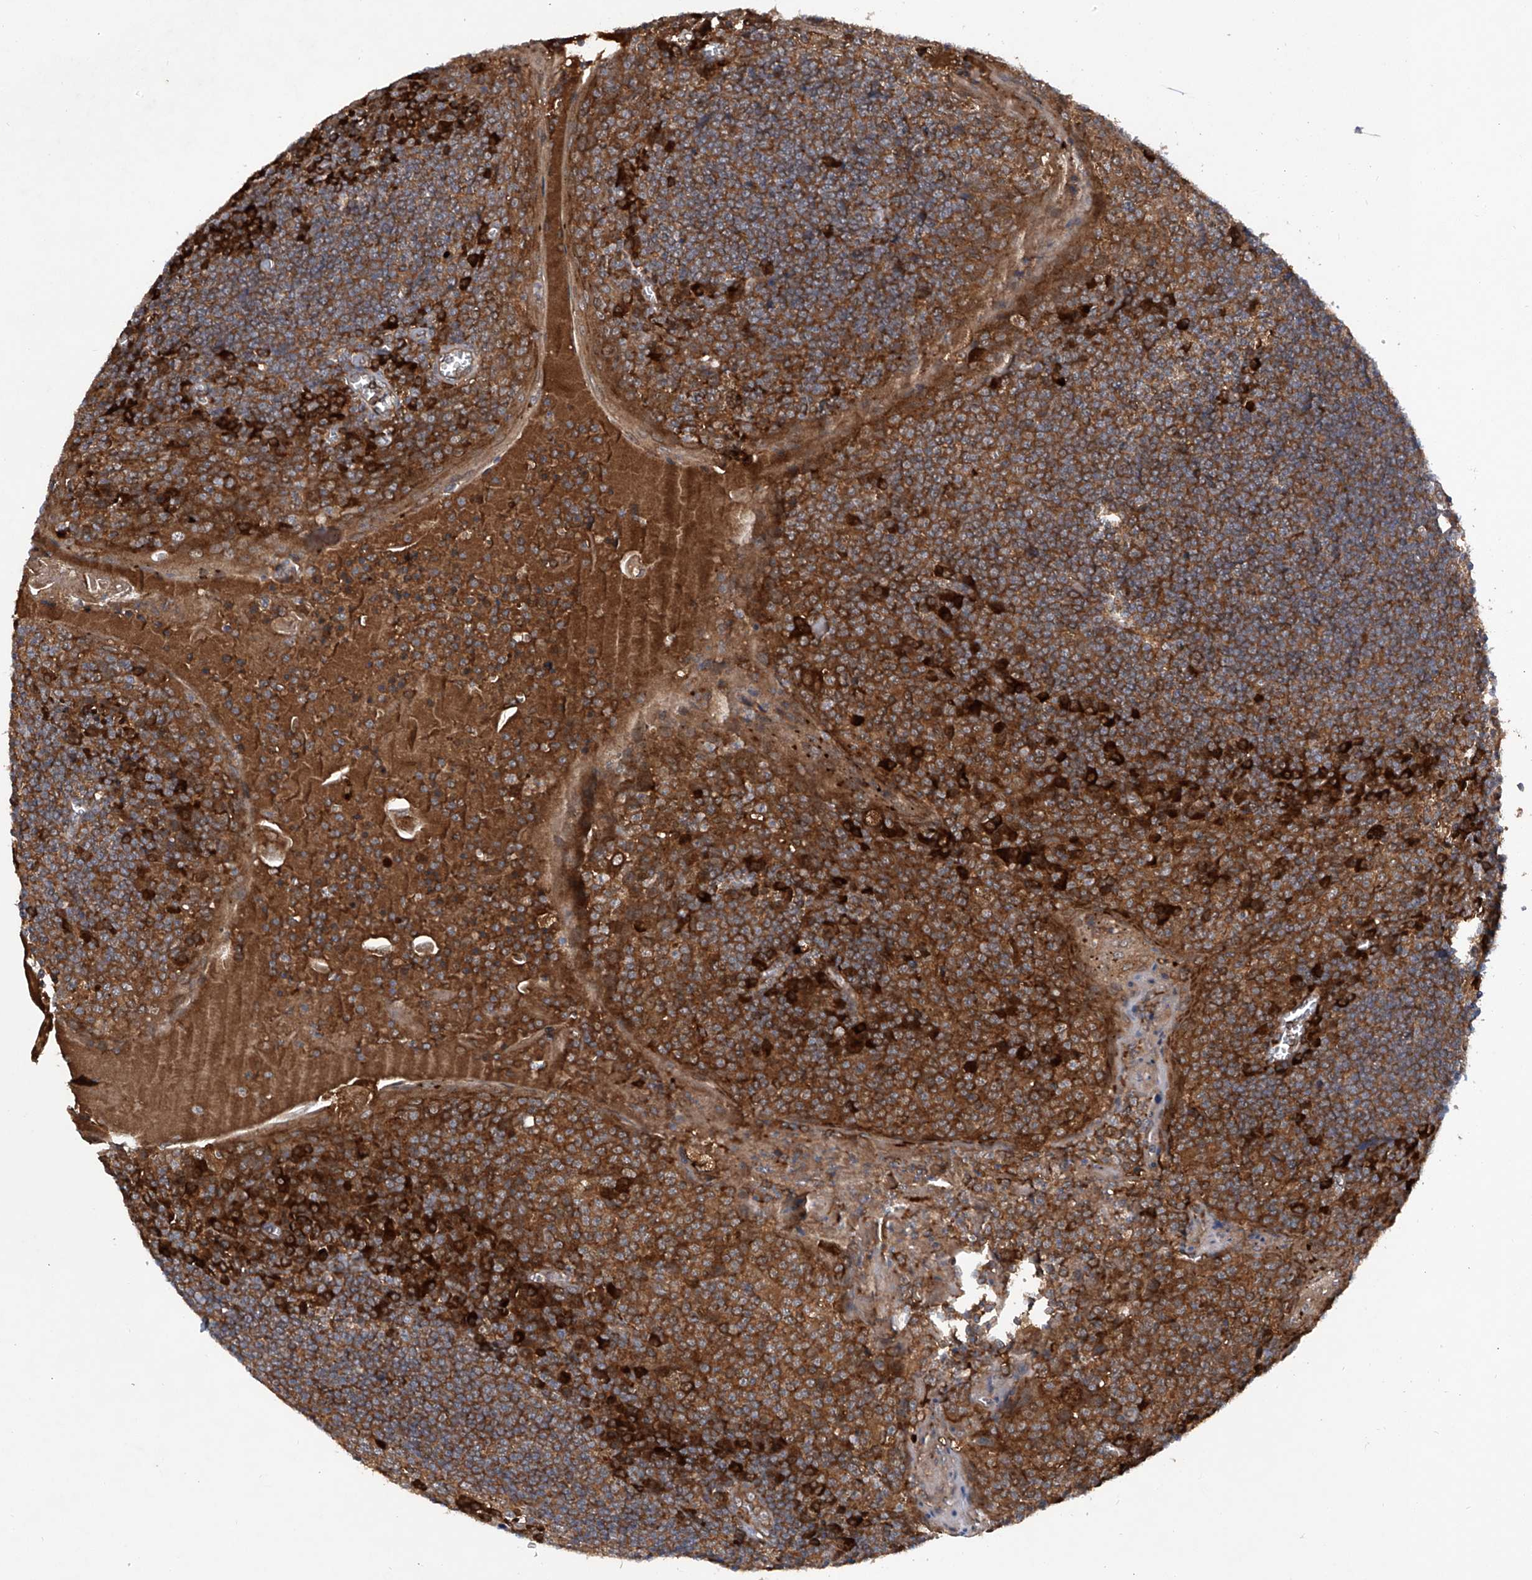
{"staining": {"intensity": "strong", "quantity": ">75%", "location": "cytoplasmic/membranous"}, "tissue": "tonsil", "cell_type": "Germinal center cells", "image_type": "normal", "snomed": [{"axis": "morphology", "description": "Normal tissue, NOS"}, {"axis": "topography", "description": "Tonsil"}], "caption": "Tonsil stained with DAB (3,3'-diaminobenzidine) IHC shows high levels of strong cytoplasmic/membranous expression in about >75% of germinal center cells.", "gene": "ASCC3", "patient": {"sex": "male", "age": 27}}